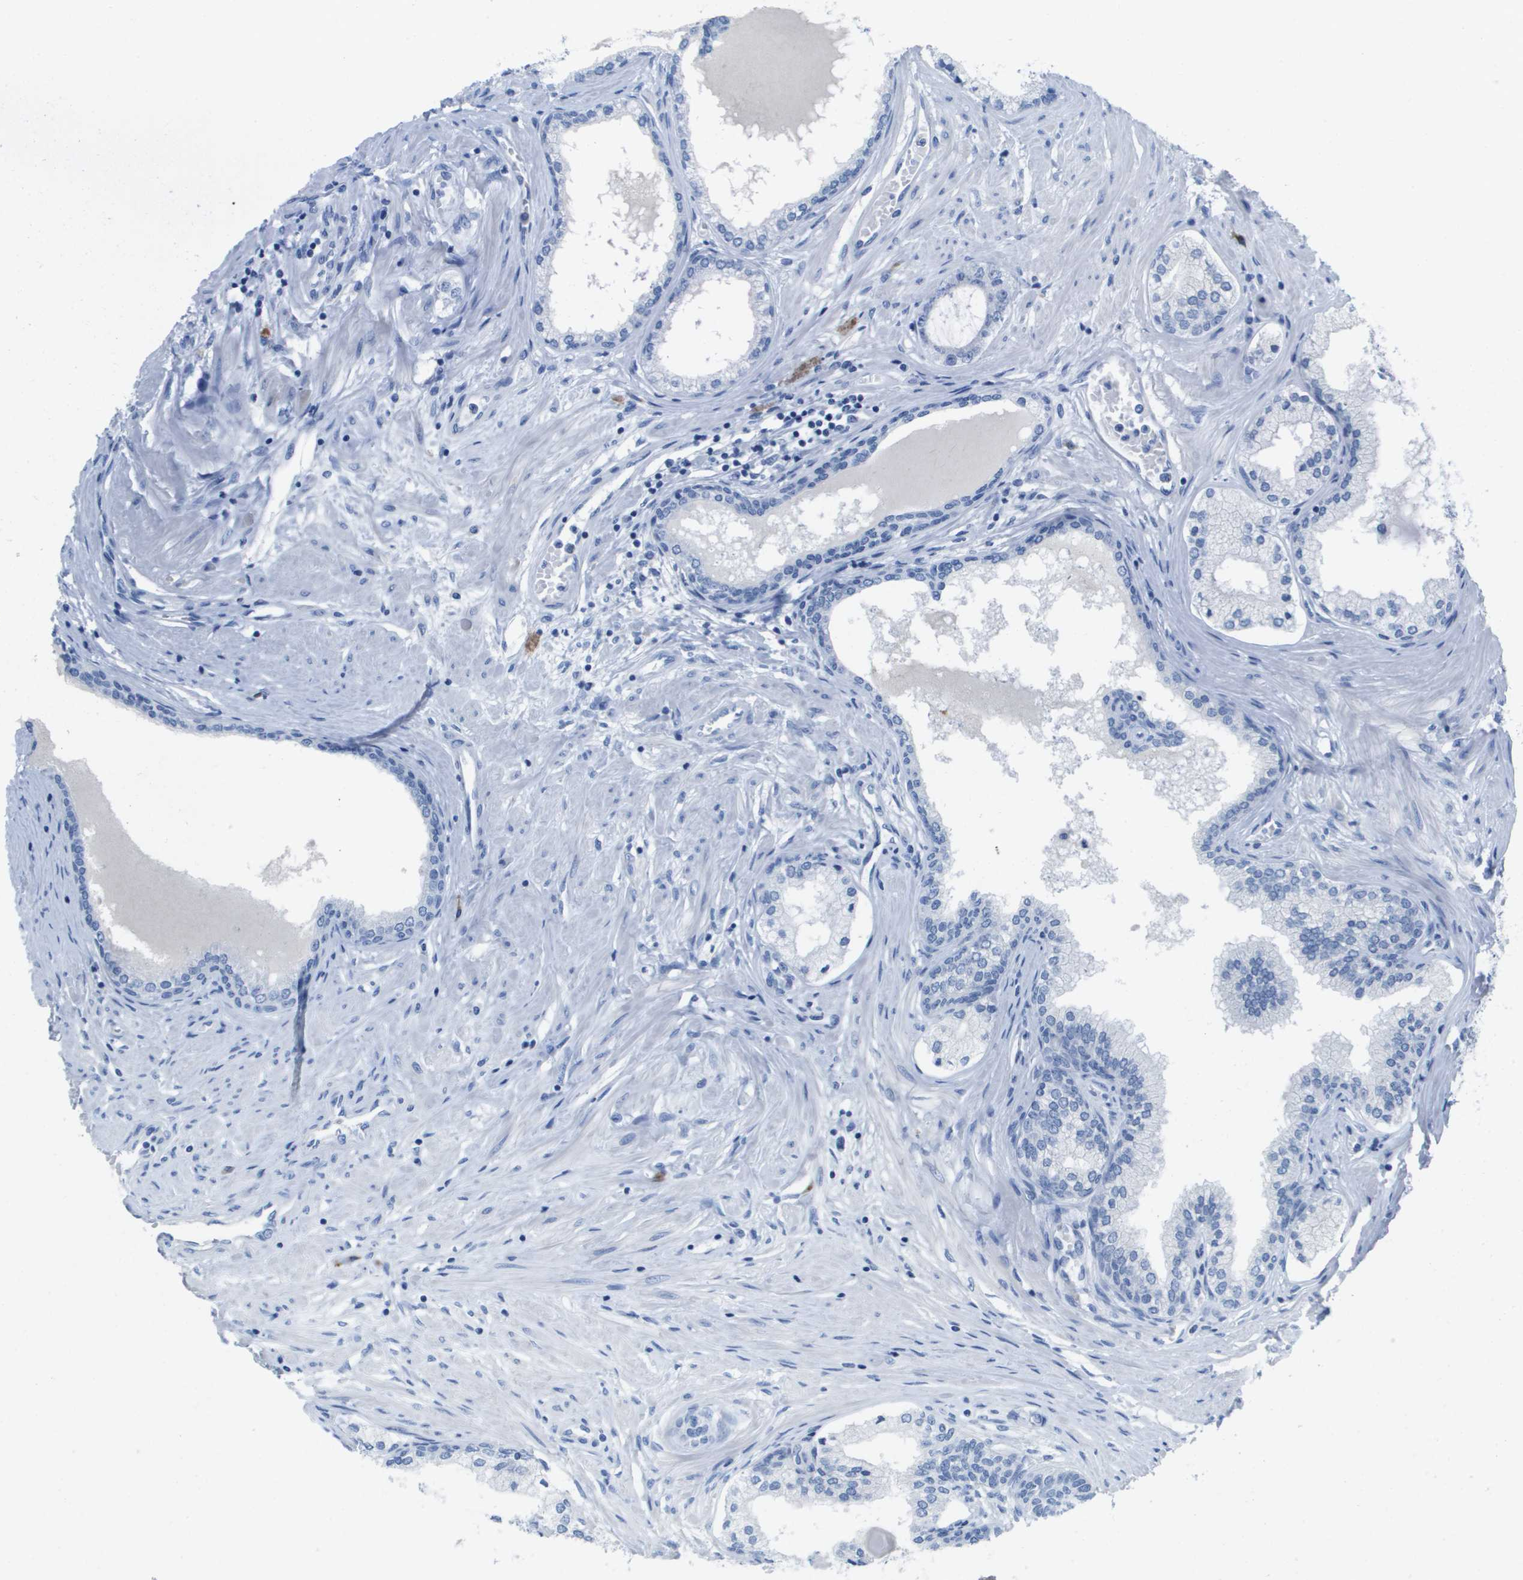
{"staining": {"intensity": "negative", "quantity": "none", "location": "none"}, "tissue": "prostate cancer", "cell_type": "Tumor cells", "image_type": "cancer", "snomed": [{"axis": "morphology", "description": "Adenocarcinoma, Low grade"}, {"axis": "topography", "description": "Prostate"}], "caption": "High power microscopy image of an immunohistochemistry (IHC) micrograph of adenocarcinoma (low-grade) (prostate), revealing no significant expression in tumor cells.", "gene": "GPR18", "patient": {"sex": "male", "age": 63}}